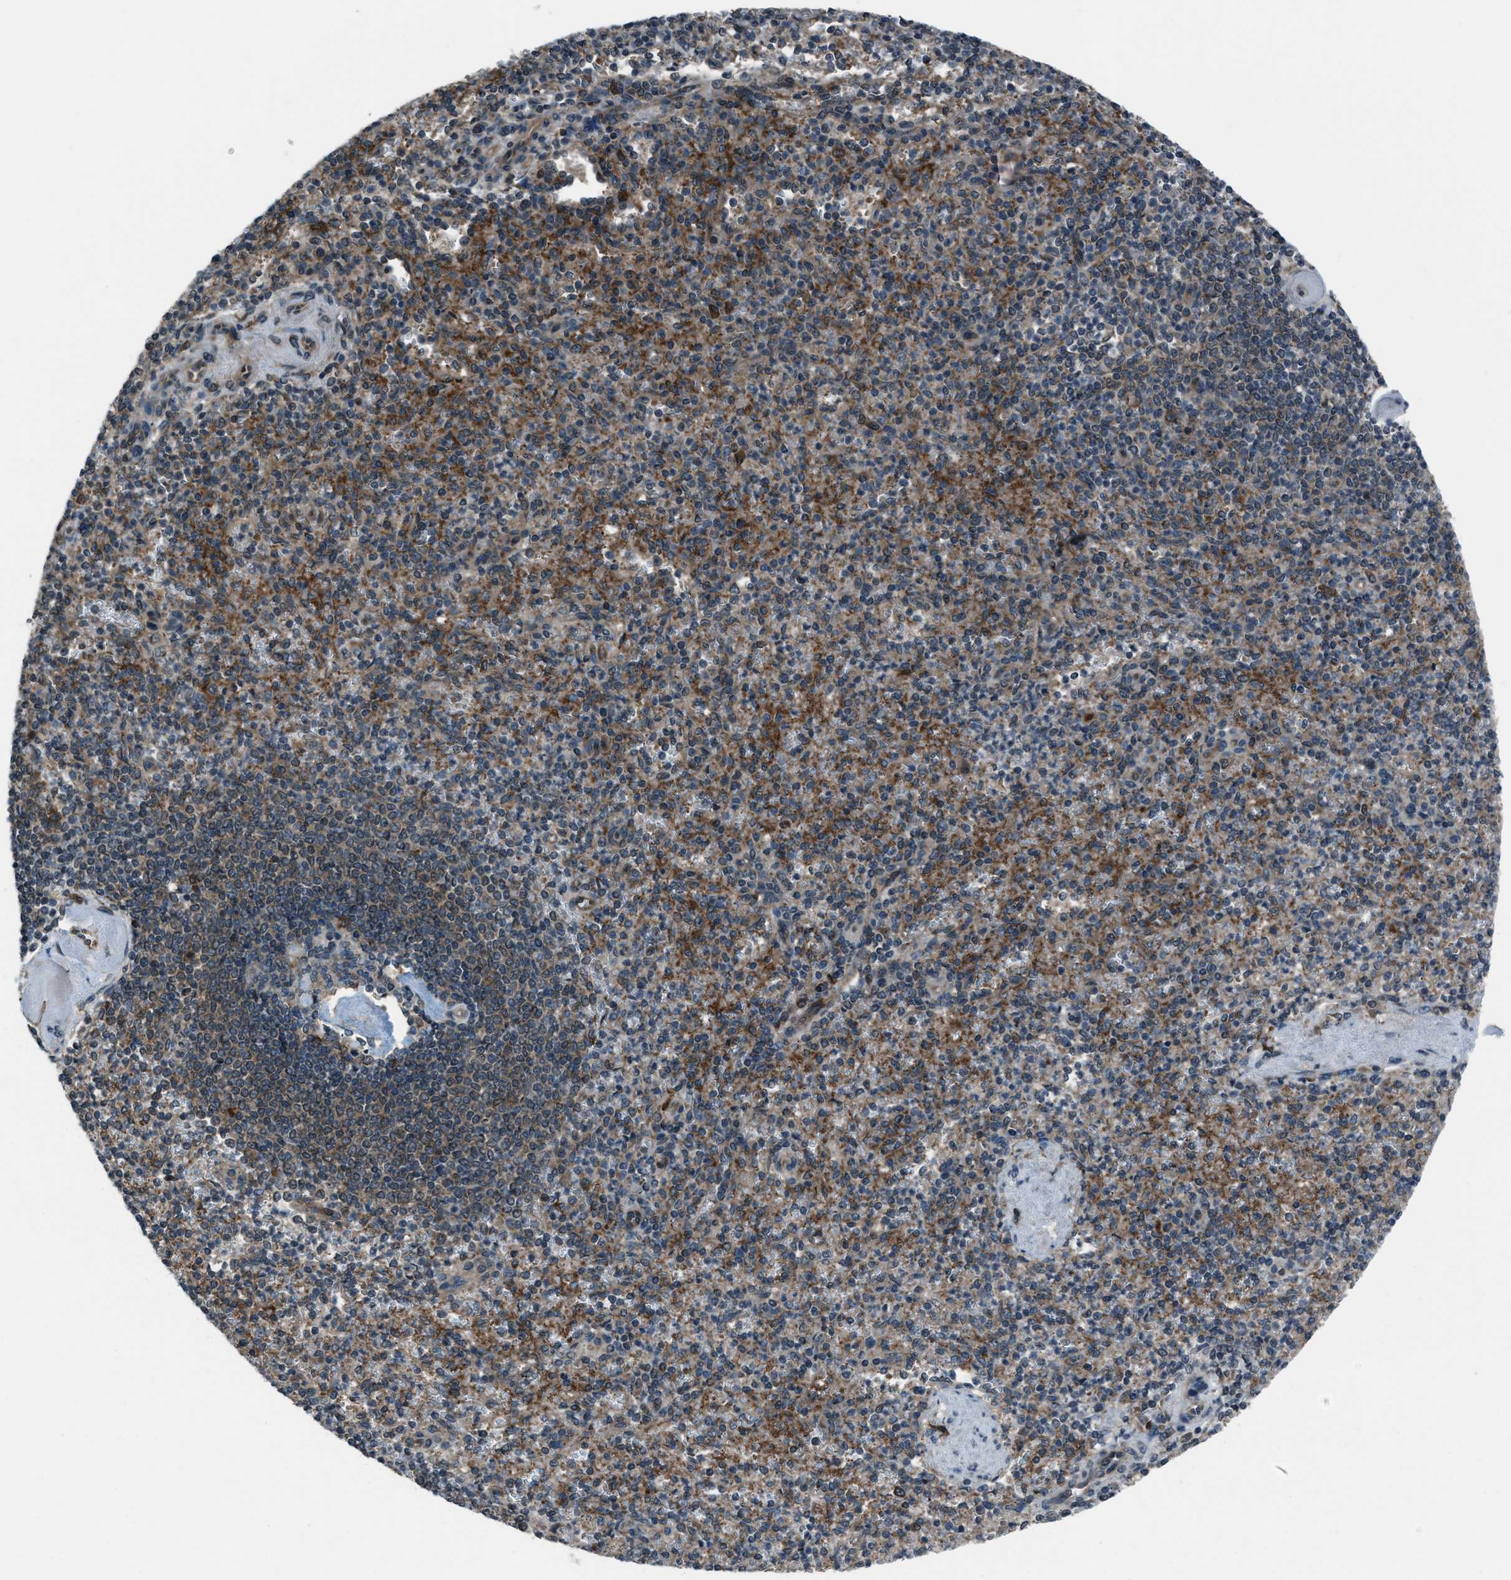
{"staining": {"intensity": "moderate", "quantity": "25%-75%", "location": "cytoplasmic/membranous"}, "tissue": "spleen", "cell_type": "Cells in red pulp", "image_type": "normal", "snomed": [{"axis": "morphology", "description": "Normal tissue, NOS"}, {"axis": "topography", "description": "Spleen"}], "caption": "This histopathology image displays IHC staining of benign human spleen, with medium moderate cytoplasmic/membranous staining in approximately 25%-75% of cells in red pulp.", "gene": "ASAP2", "patient": {"sex": "female", "age": 74}}